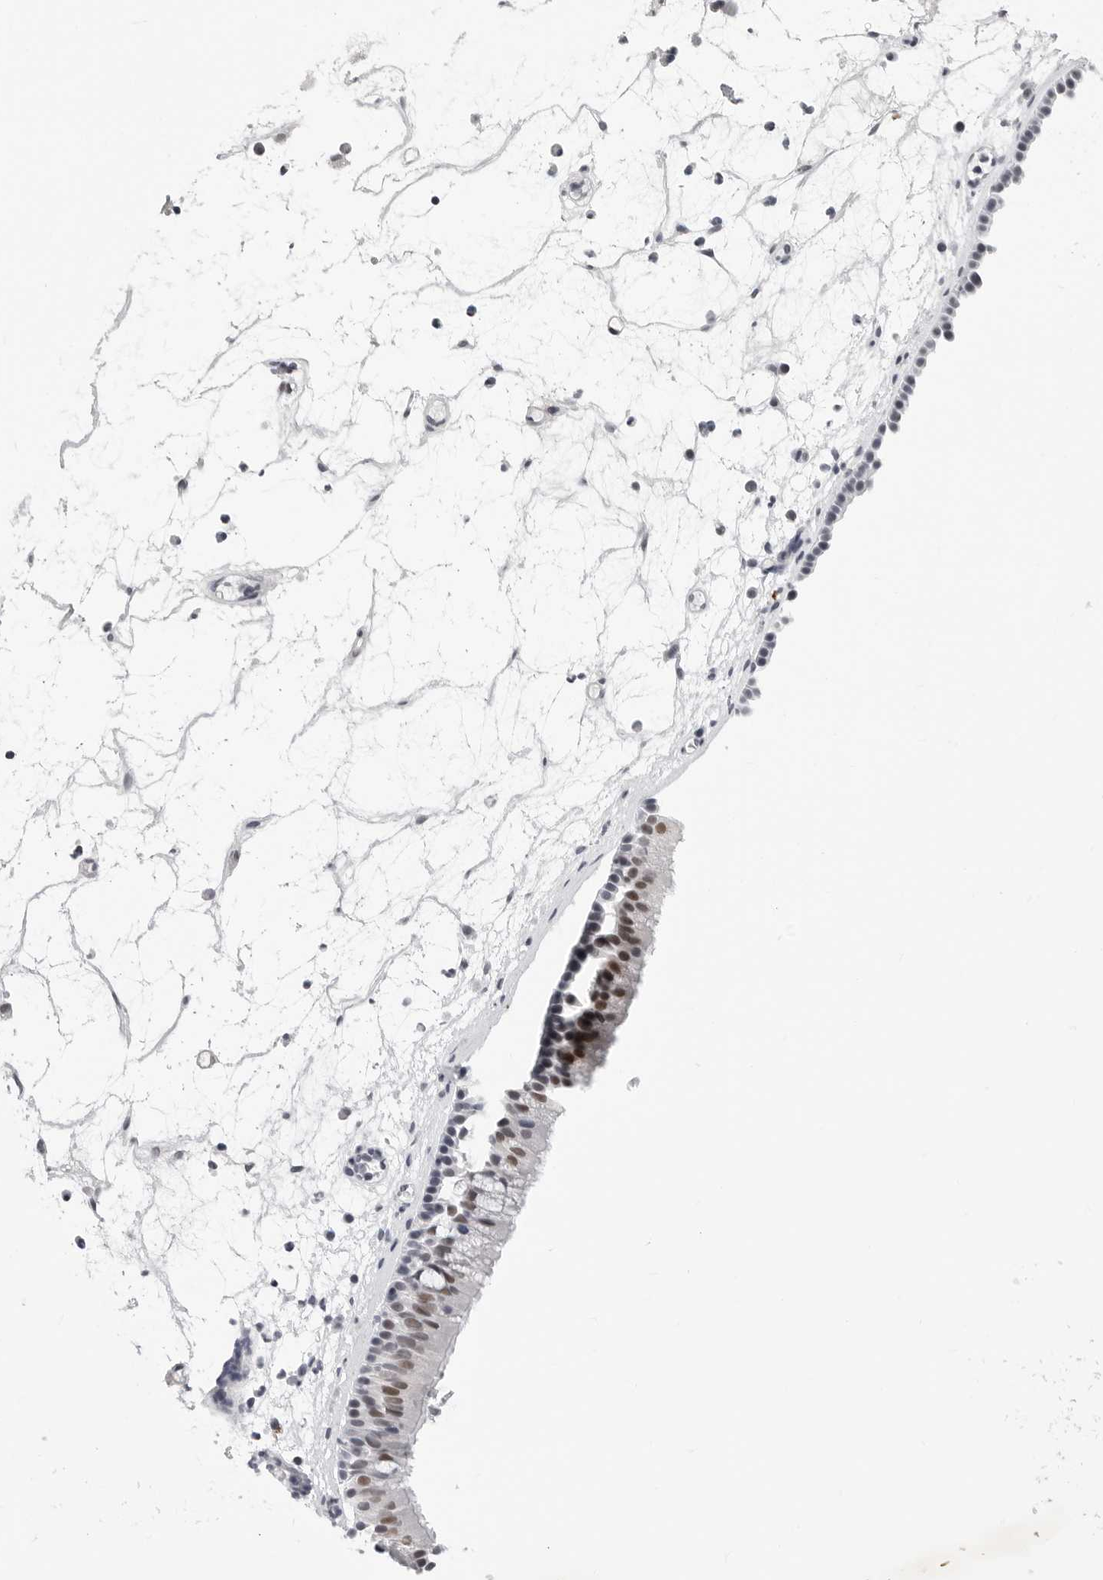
{"staining": {"intensity": "moderate", "quantity": "25%-75%", "location": "nuclear"}, "tissue": "nasopharynx", "cell_type": "Respiratory epithelial cells", "image_type": "normal", "snomed": [{"axis": "morphology", "description": "Normal tissue, NOS"}, {"axis": "morphology", "description": "Inflammation, NOS"}, {"axis": "morphology", "description": "Malignant melanoma, Metastatic site"}, {"axis": "topography", "description": "Nasopharynx"}], "caption": "This photomicrograph displays immunohistochemistry staining of normal human nasopharynx, with medium moderate nuclear expression in about 25%-75% of respiratory epithelial cells.", "gene": "SF3B4", "patient": {"sex": "male", "age": 70}}